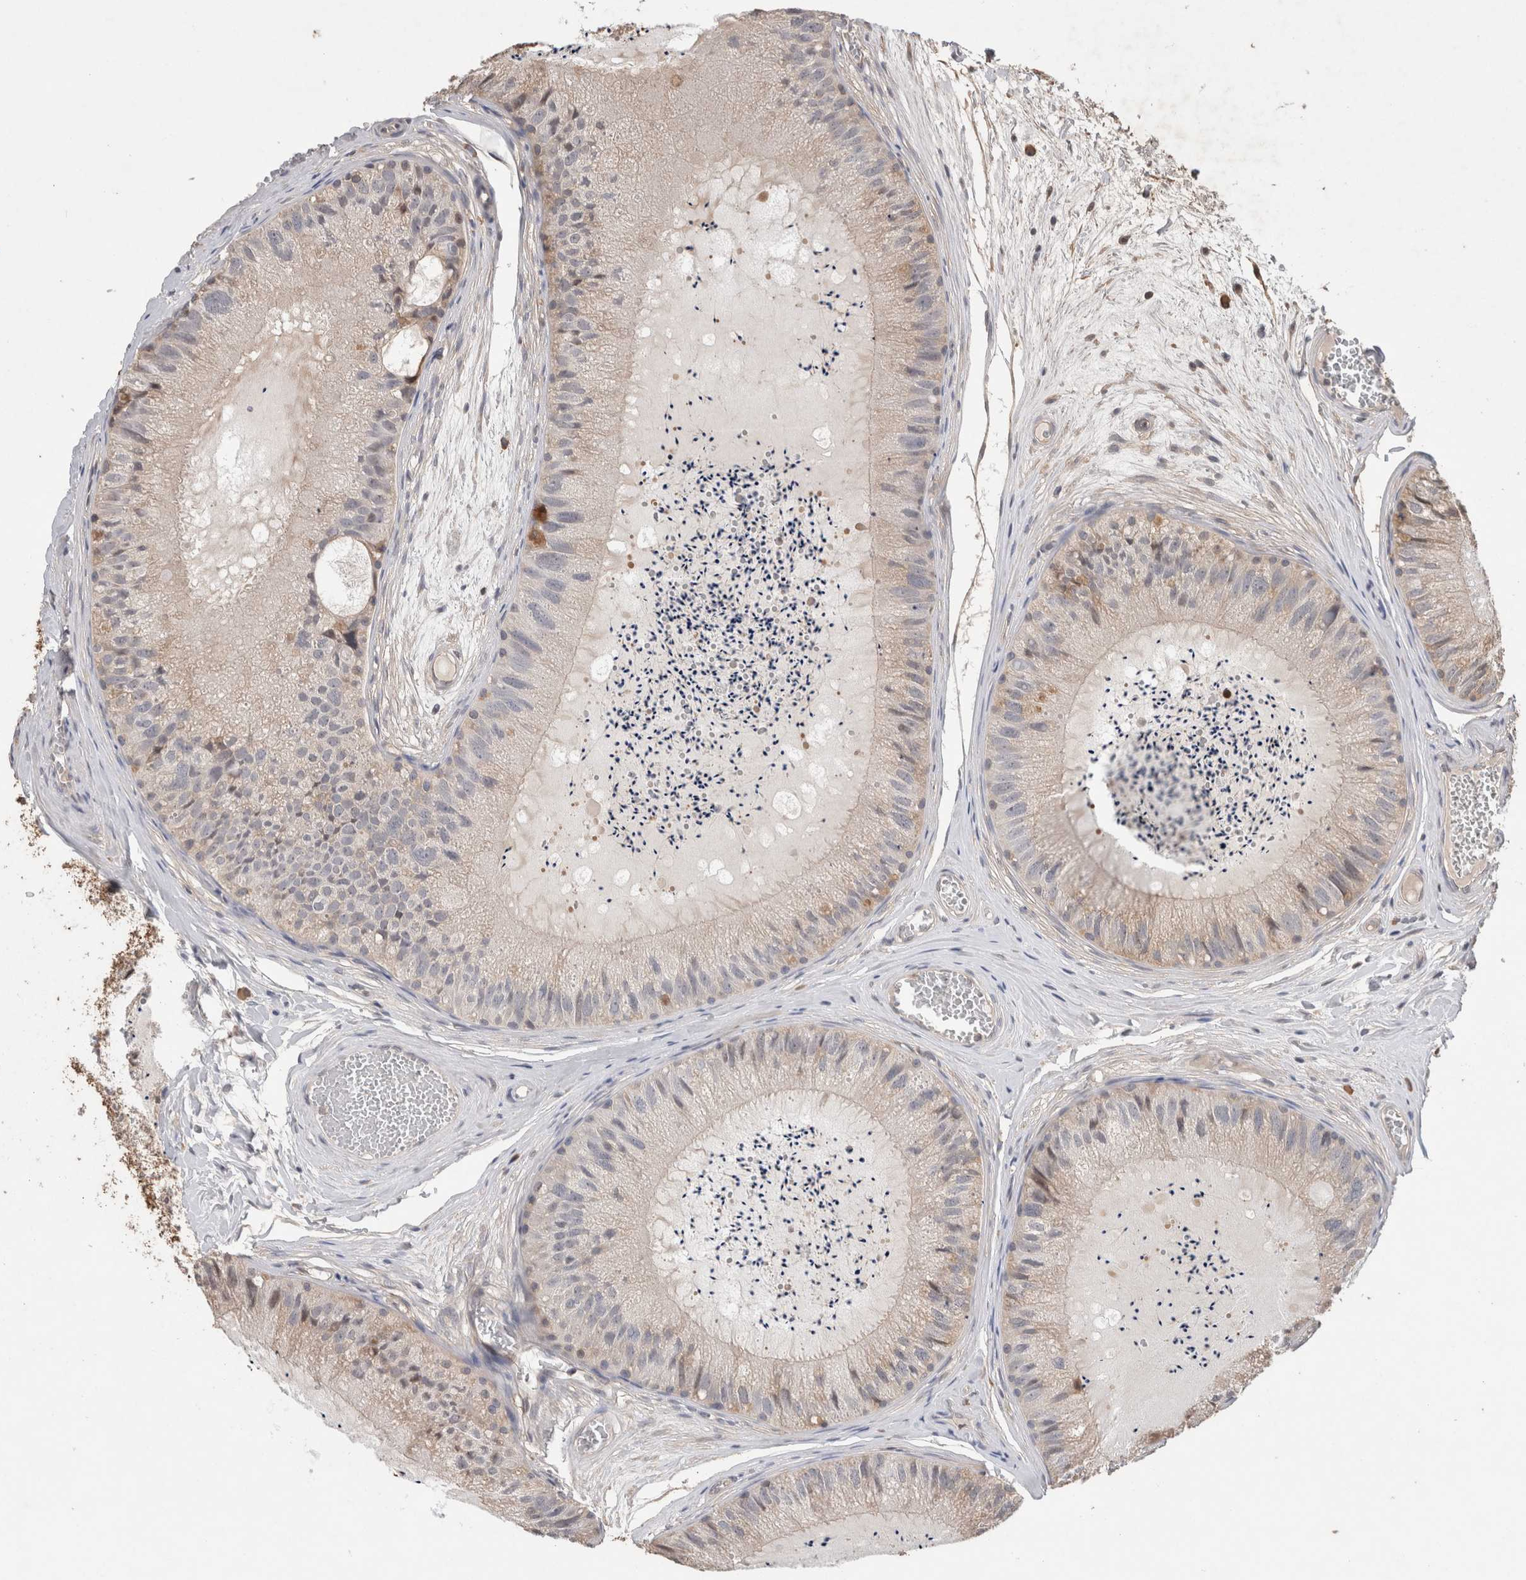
{"staining": {"intensity": "weak", "quantity": ">75%", "location": "cytoplasmic/membranous"}, "tissue": "epididymis", "cell_type": "Glandular cells", "image_type": "normal", "snomed": [{"axis": "morphology", "description": "Normal tissue, NOS"}, {"axis": "topography", "description": "Epididymis"}], "caption": "Epididymis stained with DAB immunohistochemistry displays low levels of weak cytoplasmic/membranous expression in about >75% of glandular cells.", "gene": "TRIM5", "patient": {"sex": "male", "age": 31}}